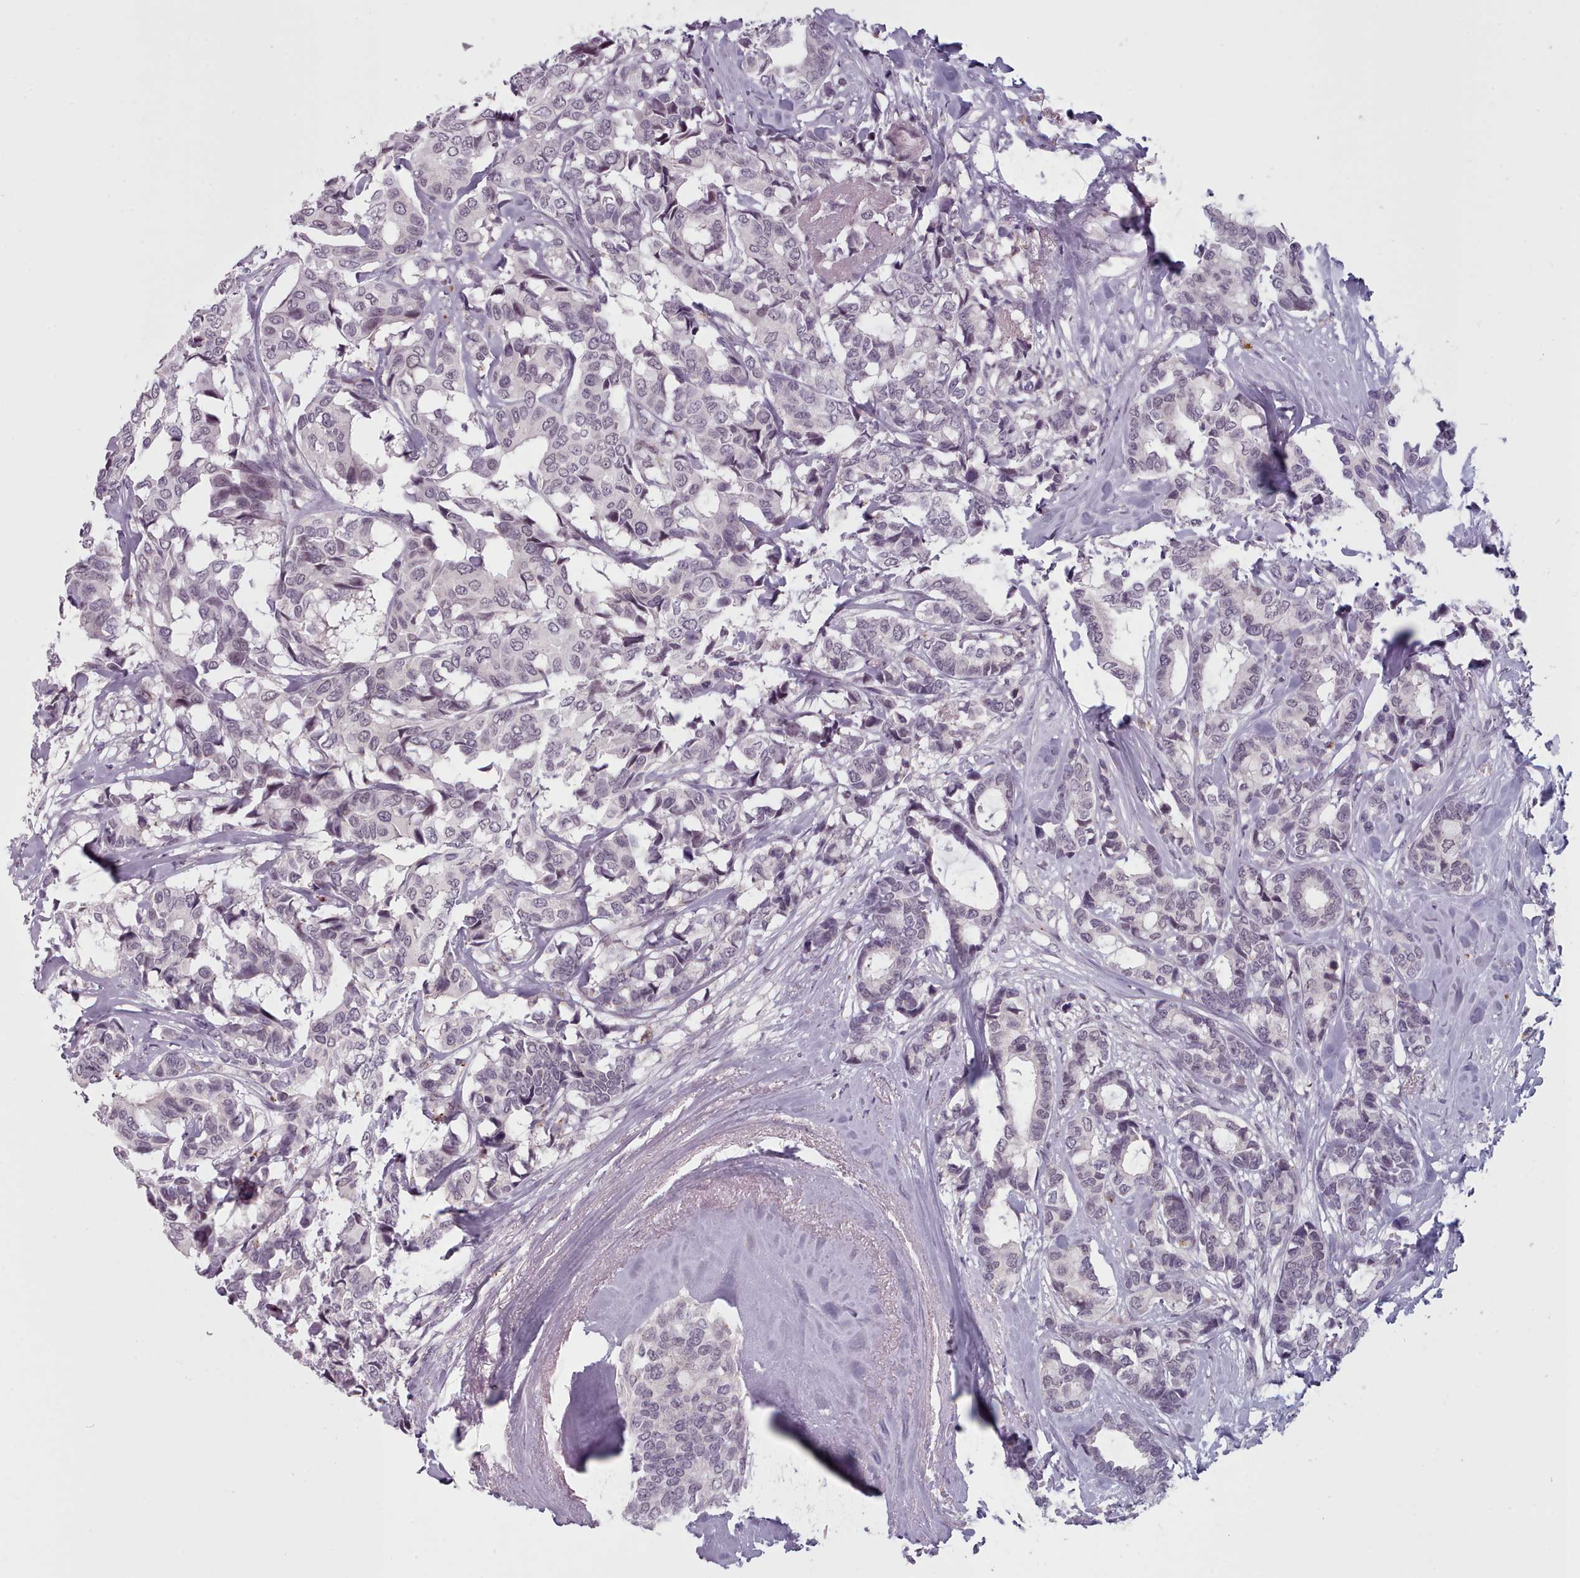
{"staining": {"intensity": "weak", "quantity": "<25%", "location": "nuclear"}, "tissue": "breast cancer", "cell_type": "Tumor cells", "image_type": "cancer", "snomed": [{"axis": "morphology", "description": "Duct carcinoma"}, {"axis": "topography", "description": "Breast"}], "caption": "High power microscopy histopathology image of an IHC histopathology image of breast cancer, revealing no significant expression in tumor cells.", "gene": "PBX4", "patient": {"sex": "female", "age": 87}}